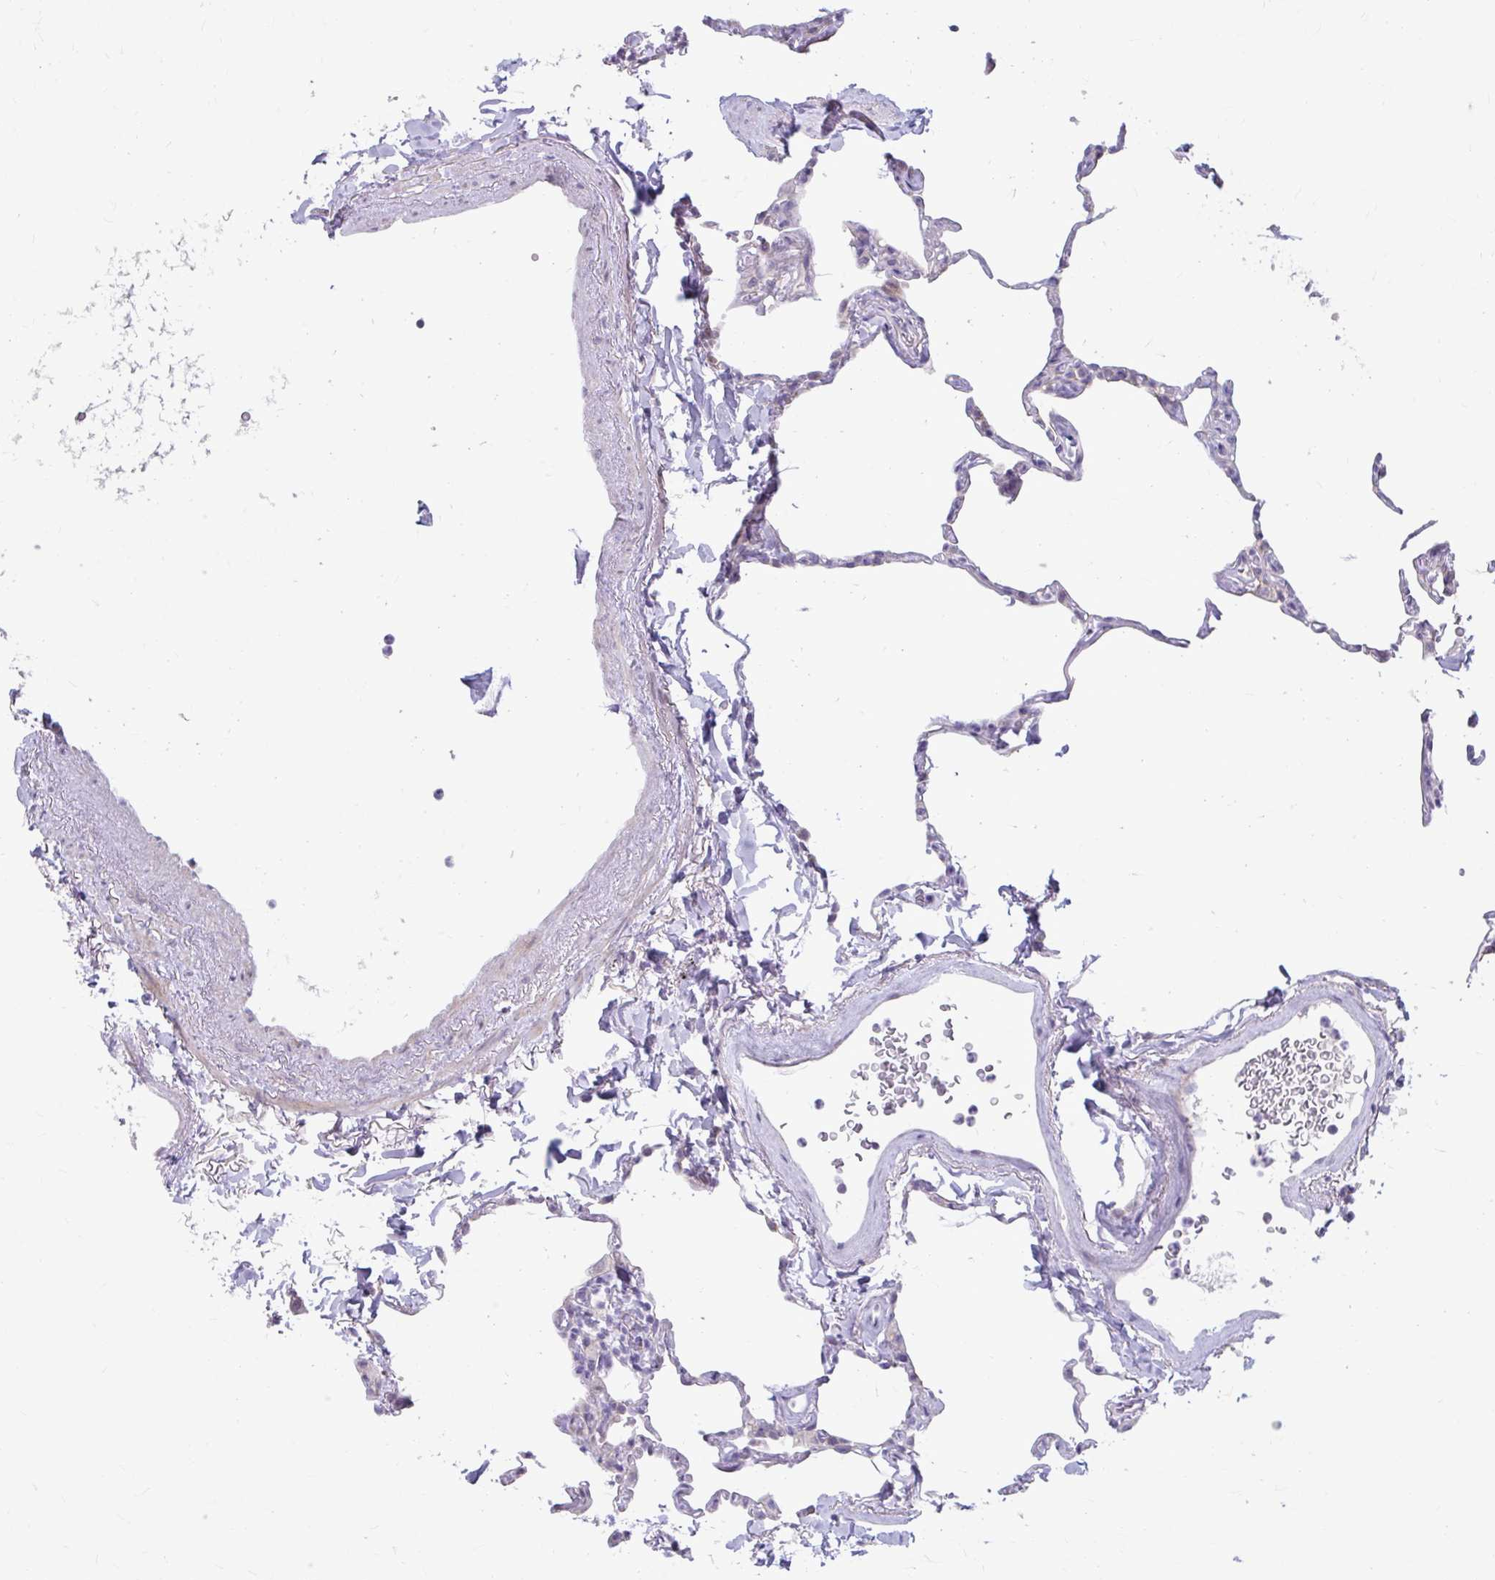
{"staining": {"intensity": "negative", "quantity": "none", "location": "none"}, "tissue": "lung", "cell_type": "Alveolar cells", "image_type": "normal", "snomed": [{"axis": "morphology", "description": "Normal tissue, NOS"}, {"axis": "topography", "description": "Lung"}], "caption": "Micrograph shows no protein positivity in alveolar cells of benign lung. (DAB (3,3'-diaminobenzidine) immunohistochemistry (IHC) visualized using brightfield microscopy, high magnification).", "gene": "MSMO1", "patient": {"sex": "male", "age": 65}}